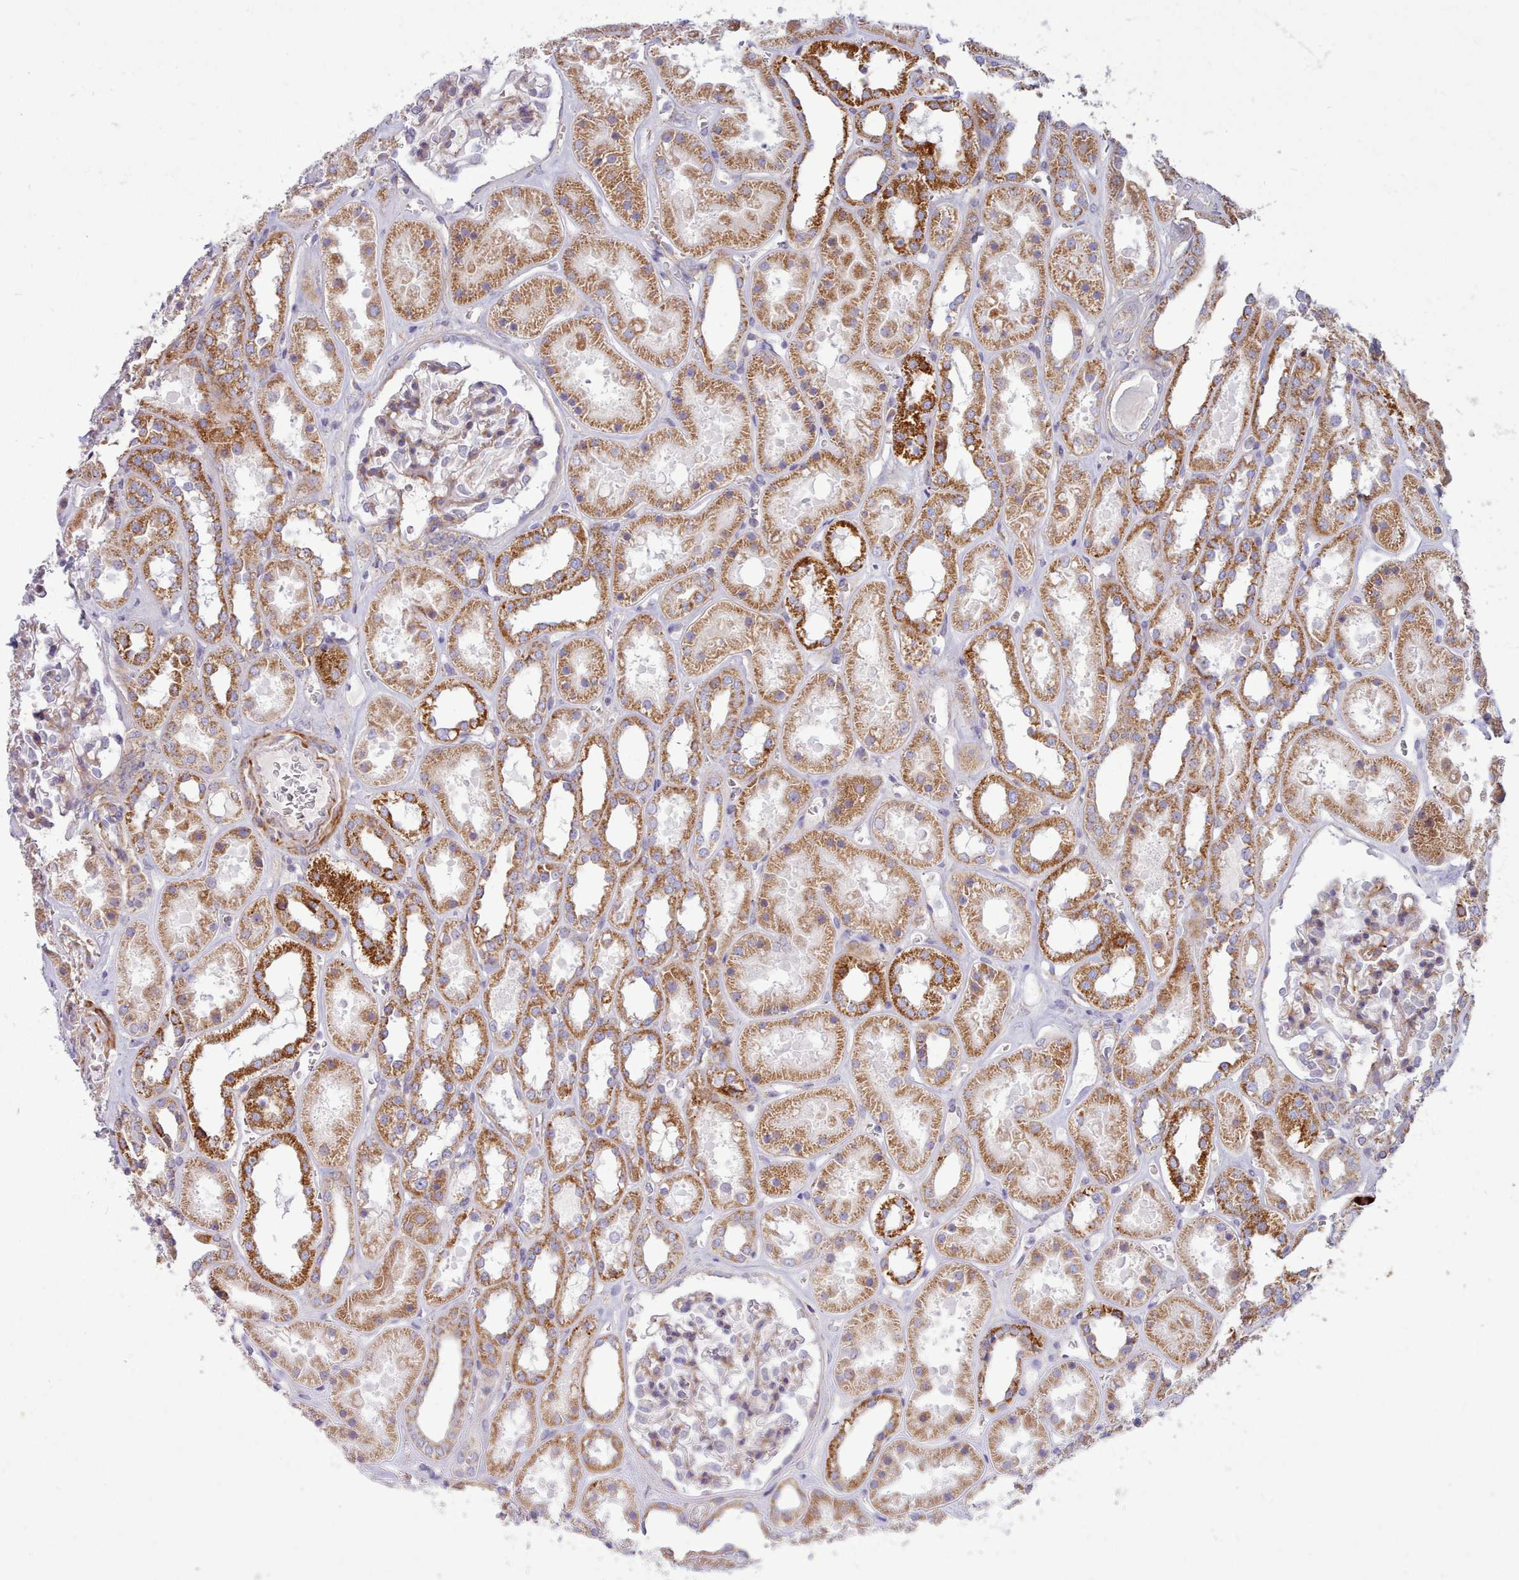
{"staining": {"intensity": "moderate", "quantity": "25%-75%", "location": "cytoplasmic/membranous"}, "tissue": "kidney", "cell_type": "Cells in glomeruli", "image_type": "normal", "snomed": [{"axis": "morphology", "description": "Normal tissue, NOS"}, {"axis": "topography", "description": "Kidney"}], "caption": "Immunohistochemical staining of normal kidney shows moderate cytoplasmic/membranous protein expression in about 25%-75% of cells in glomeruli.", "gene": "MRPL21", "patient": {"sex": "female", "age": 41}}